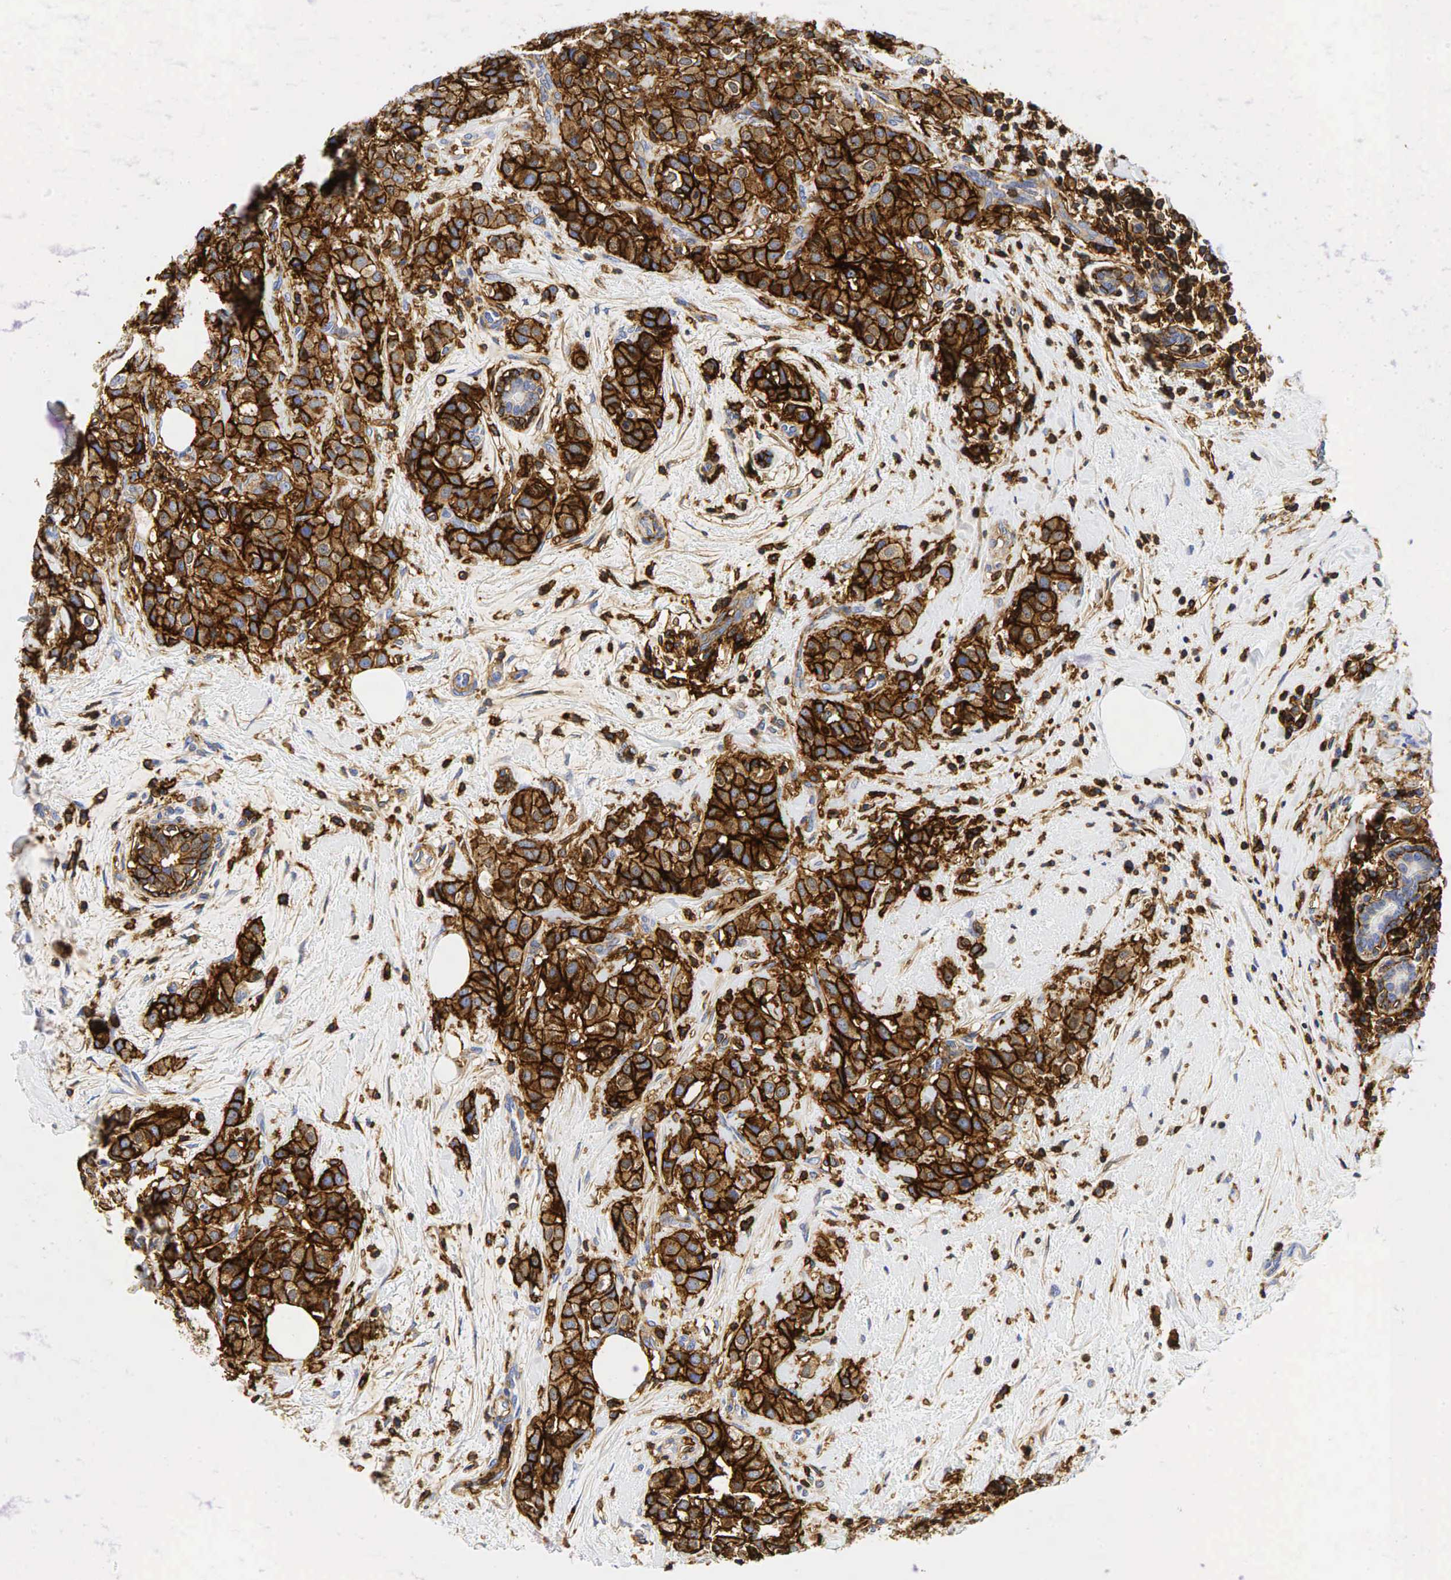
{"staining": {"intensity": "strong", "quantity": ">75%", "location": "cytoplasmic/membranous"}, "tissue": "breast cancer", "cell_type": "Tumor cells", "image_type": "cancer", "snomed": [{"axis": "morphology", "description": "Duct carcinoma"}, {"axis": "topography", "description": "Breast"}], "caption": "High-magnification brightfield microscopy of invasive ductal carcinoma (breast) stained with DAB (brown) and counterstained with hematoxylin (blue). tumor cells exhibit strong cytoplasmic/membranous staining is present in about>75% of cells. (brown staining indicates protein expression, while blue staining denotes nuclei).", "gene": "CD44", "patient": {"sex": "female", "age": 55}}